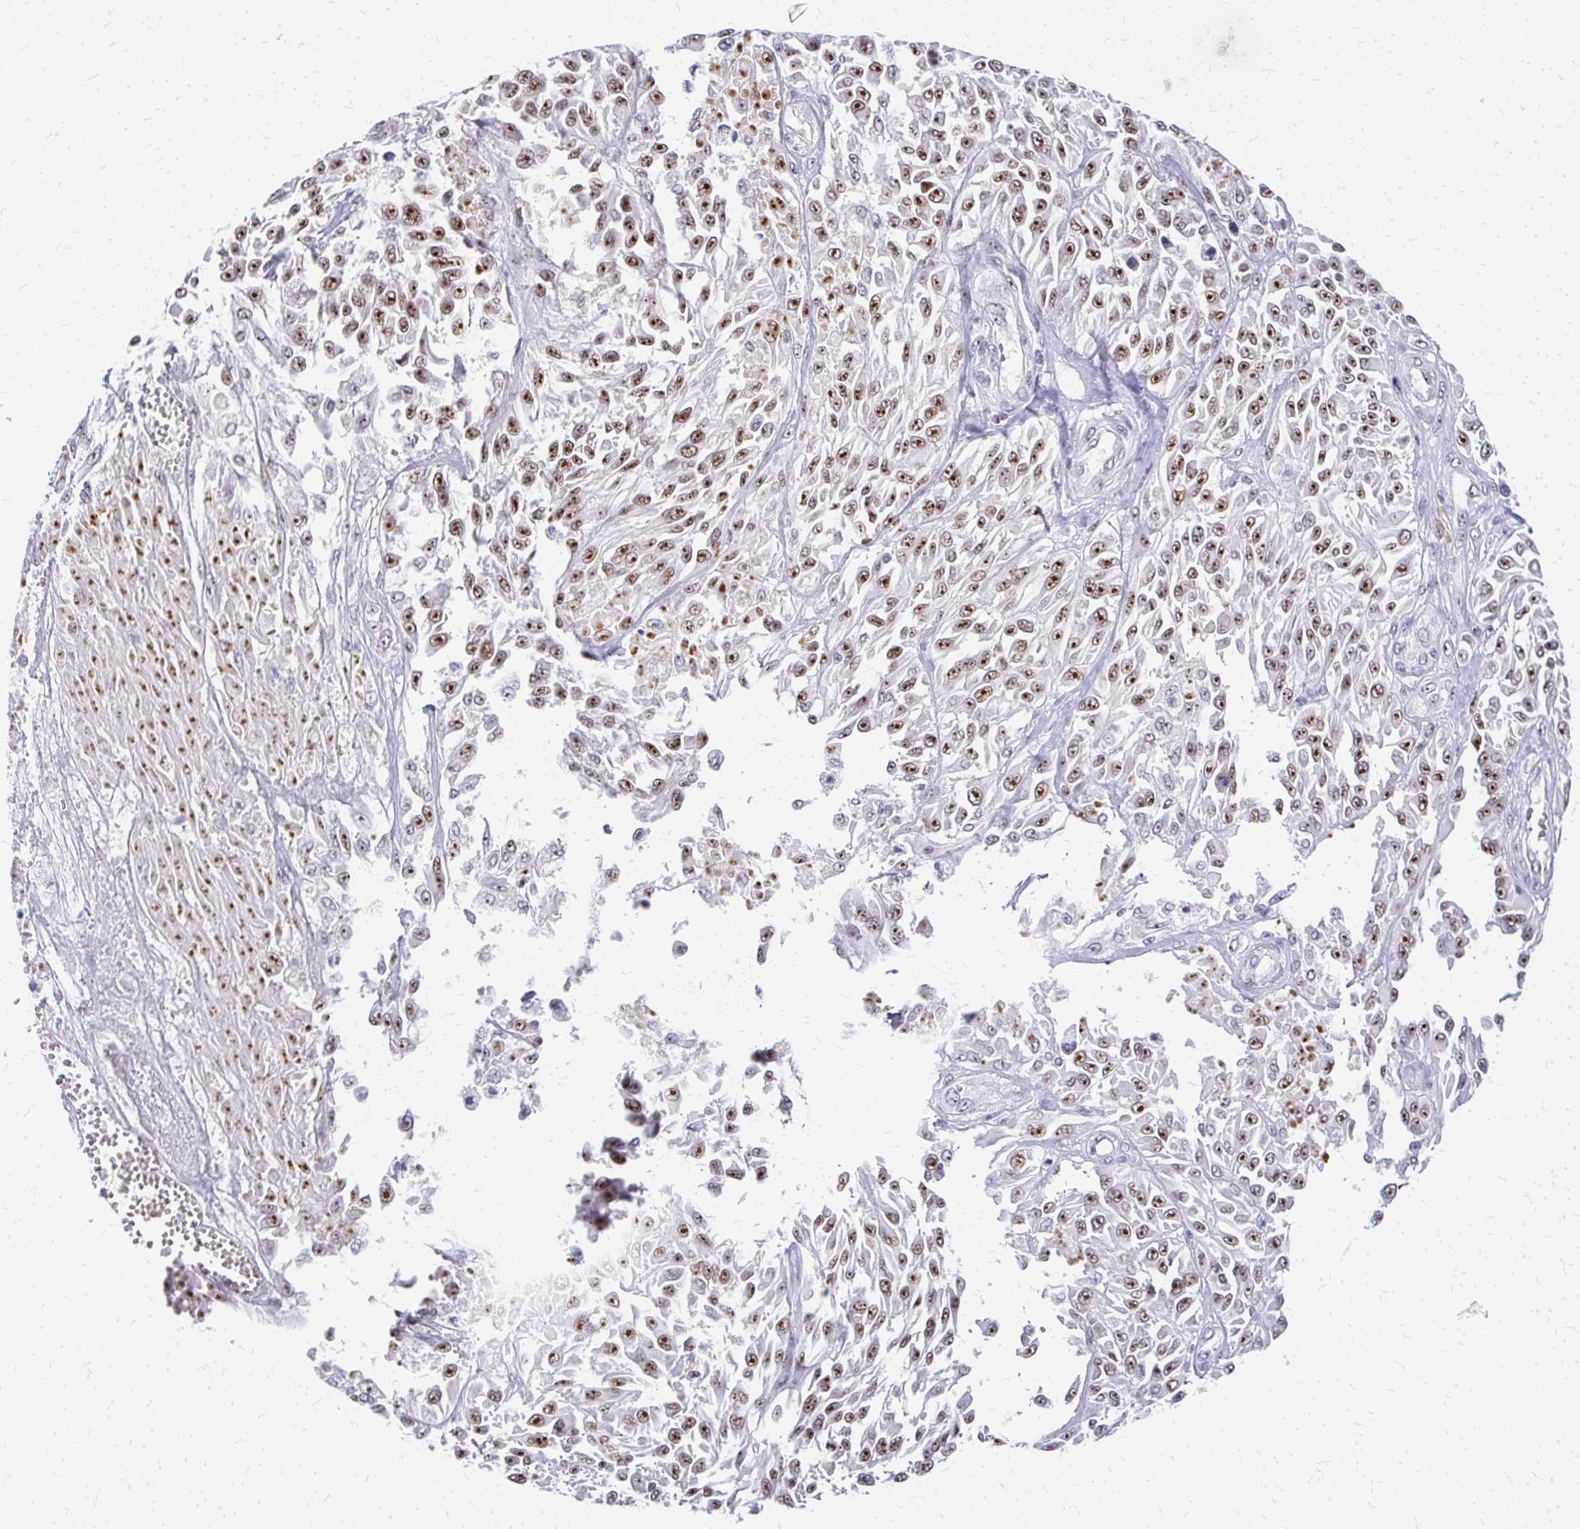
{"staining": {"intensity": "strong", "quantity": ">75%", "location": "nuclear"}, "tissue": "melanoma", "cell_type": "Tumor cells", "image_type": "cancer", "snomed": [{"axis": "morphology", "description": "Malignant melanoma, NOS"}, {"axis": "topography", "description": "Skin"}], "caption": "Immunohistochemical staining of malignant melanoma reveals high levels of strong nuclear staining in about >75% of tumor cells.", "gene": "GTF2H1", "patient": {"sex": "male", "age": 94}}